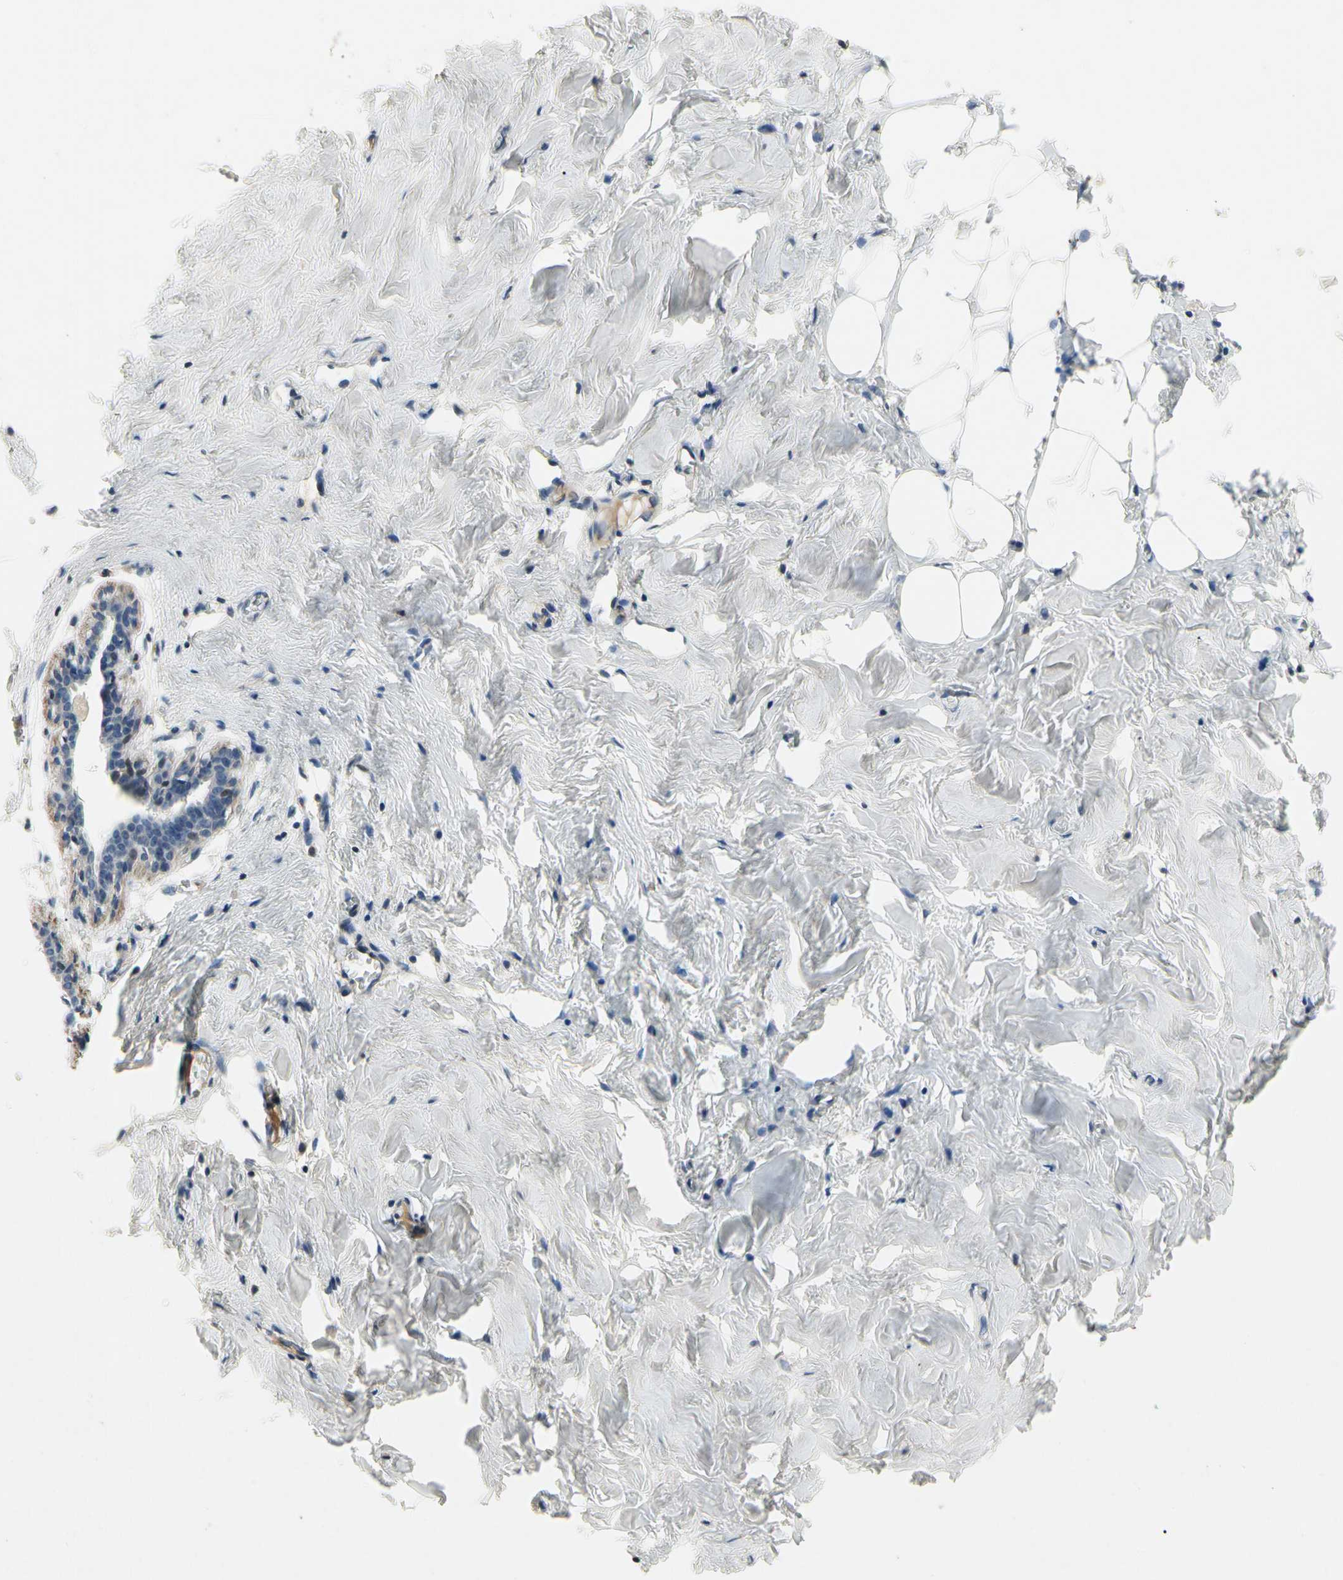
{"staining": {"intensity": "negative", "quantity": "none", "location": "none"}, "tissue": "breast", "cell_type": "Adipocytes", "image_type": "normal", "snomed": [{"axis": "morphology", "description": "Normal tissue, NOS"}, {"axis": "topography", "description": "Breast"}], "caption": "This is an immunohistochemistry micrograph of unremarkable breast. There is no staining in adipocytes.", "gene": "CRTAC1", "patient": {"sex": "female", "age": 27}}